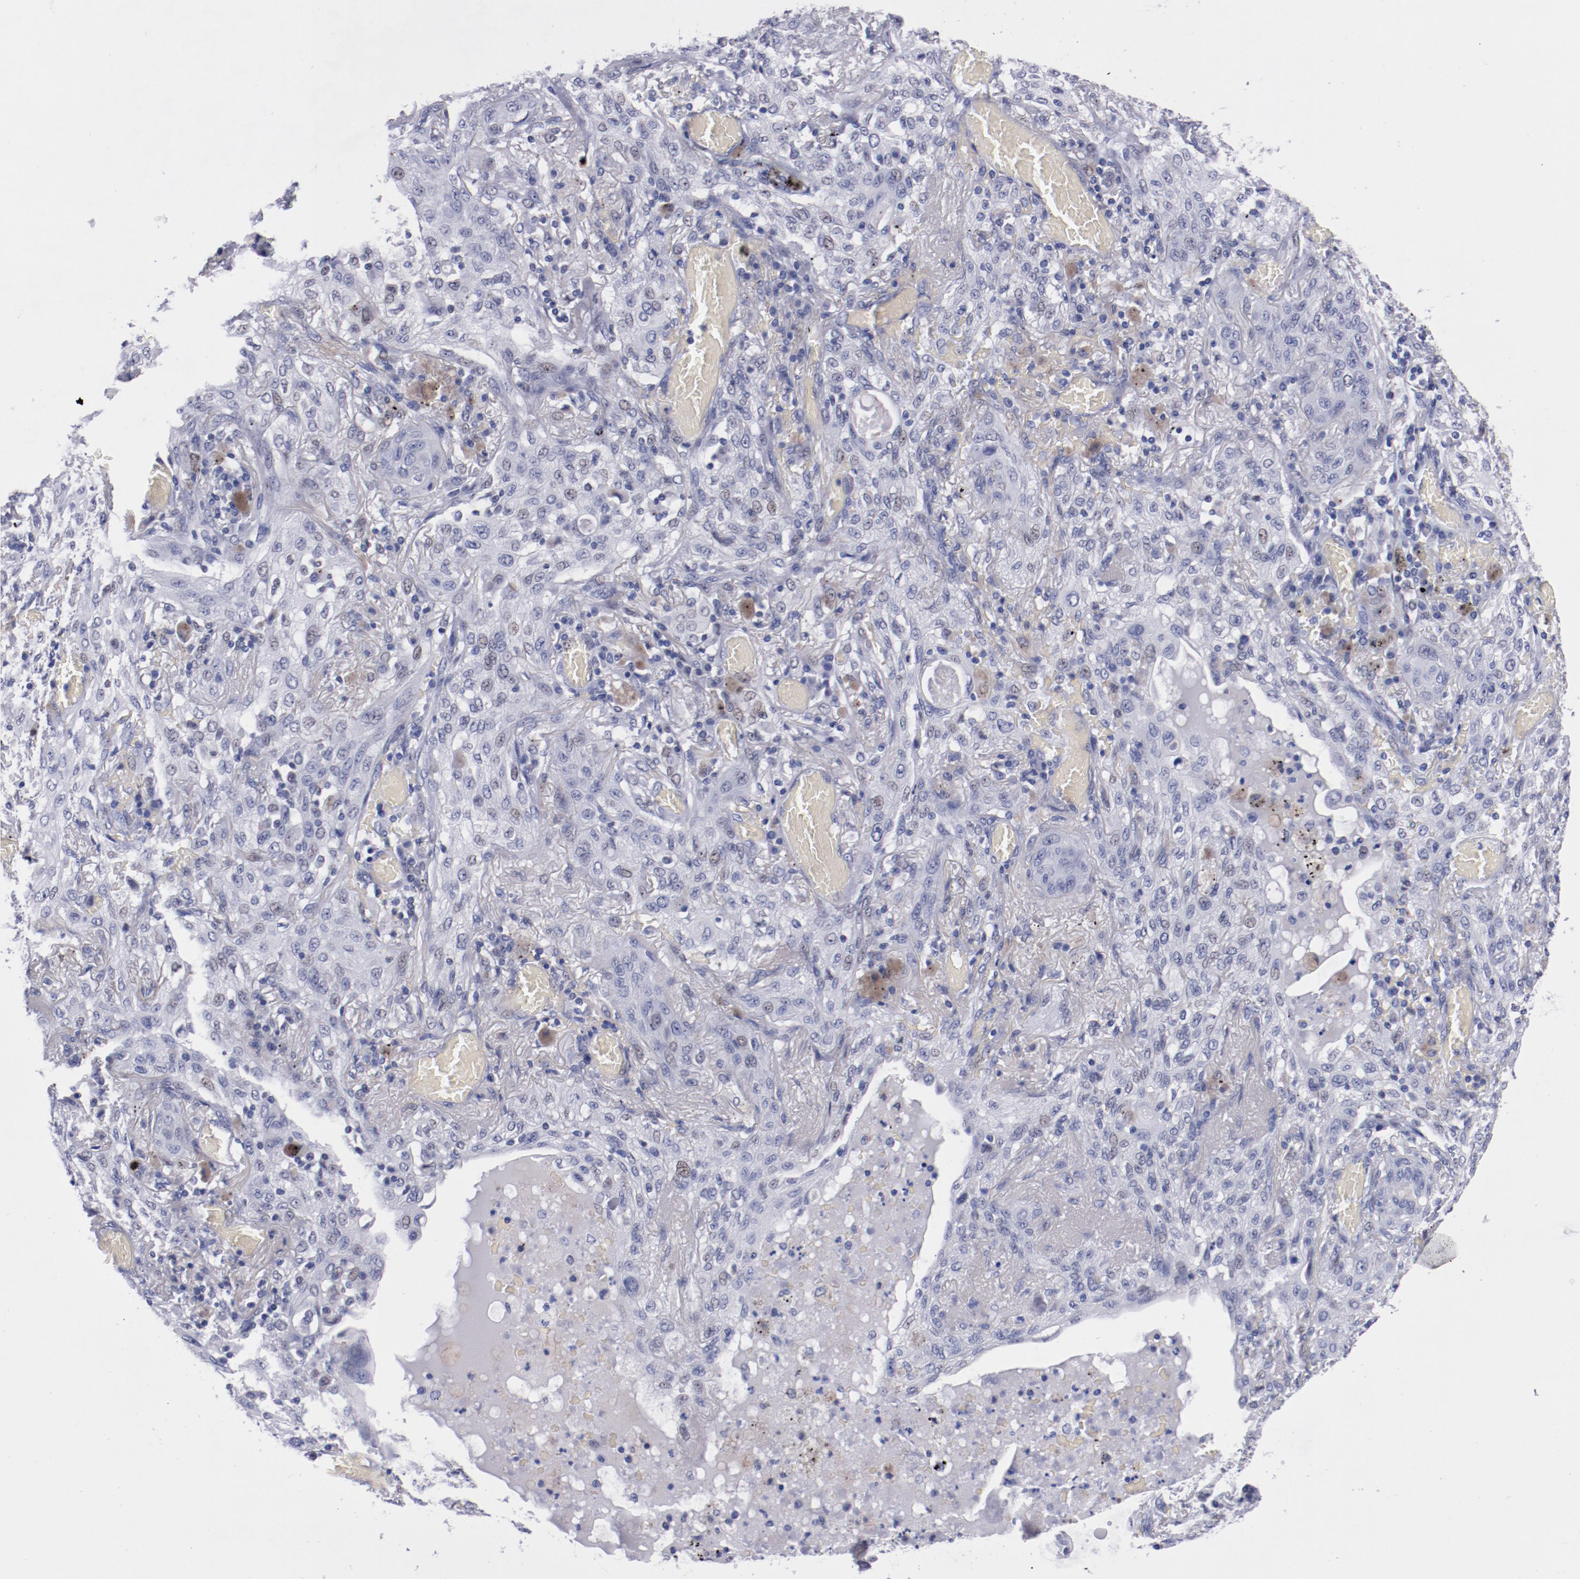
{"staining": {"intensity": "weak", "quantity": "<25%", "location": "nuclear"}, "tissue": "lung cancer", "cell_type": "Tumor cells", "image_type": "cancer", "snomed": [{"axis": "morphology", "description": "Squamous cell carcinoma, NOS"}, {"axis": "topography", "description": "Lung"}], "caption": "Immunohistochemistry histopathology image of neoplastic tissue: lung cancer (squamous cell carcinoma) stained with DAB (3,3'-diaminobenzidine) displays no significant protein expression in tumor cells.", "gene": "HNF1B", "patient": {"sex": "female", "age": 47}}